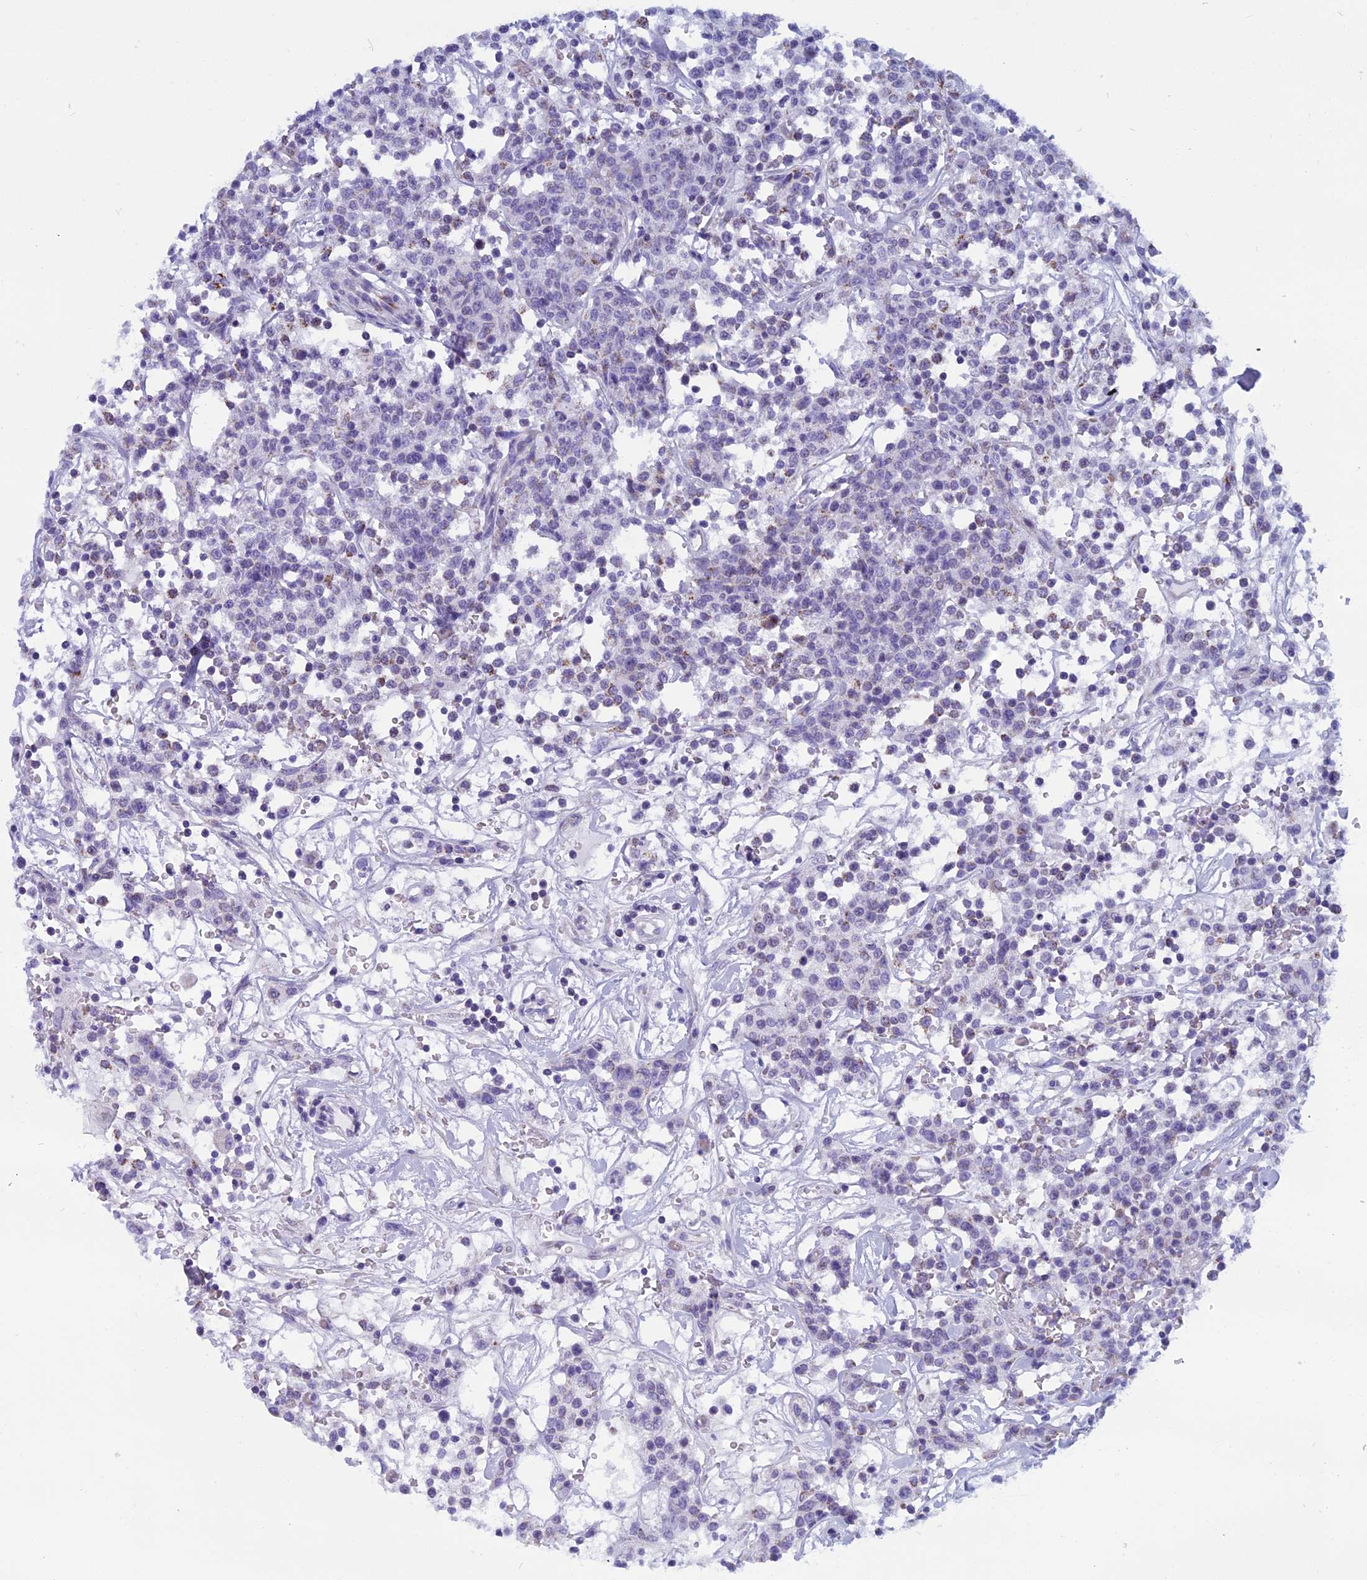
{"staining": {"intensity": "negative", "quantity": "none", "location": "none"}, "tissue": "lymphoma", "cell_type": "Tumor cells", "image_type": "cancer", "snomed": [{"axis": "morphology", "description": "Malignant lymphoma, non-Hodgkin's type, Low grade"}, {"axis": "topography", "description": "Small intestine"}], "caption": "A photomicrograph of malignant lymphoma, non-Hodgkin's type (low-grade) stained for a protein demonstrates no brown staining in tumor cells.", "gene": "ZNF563", "patient": {"sex": "female", "age": 59}}